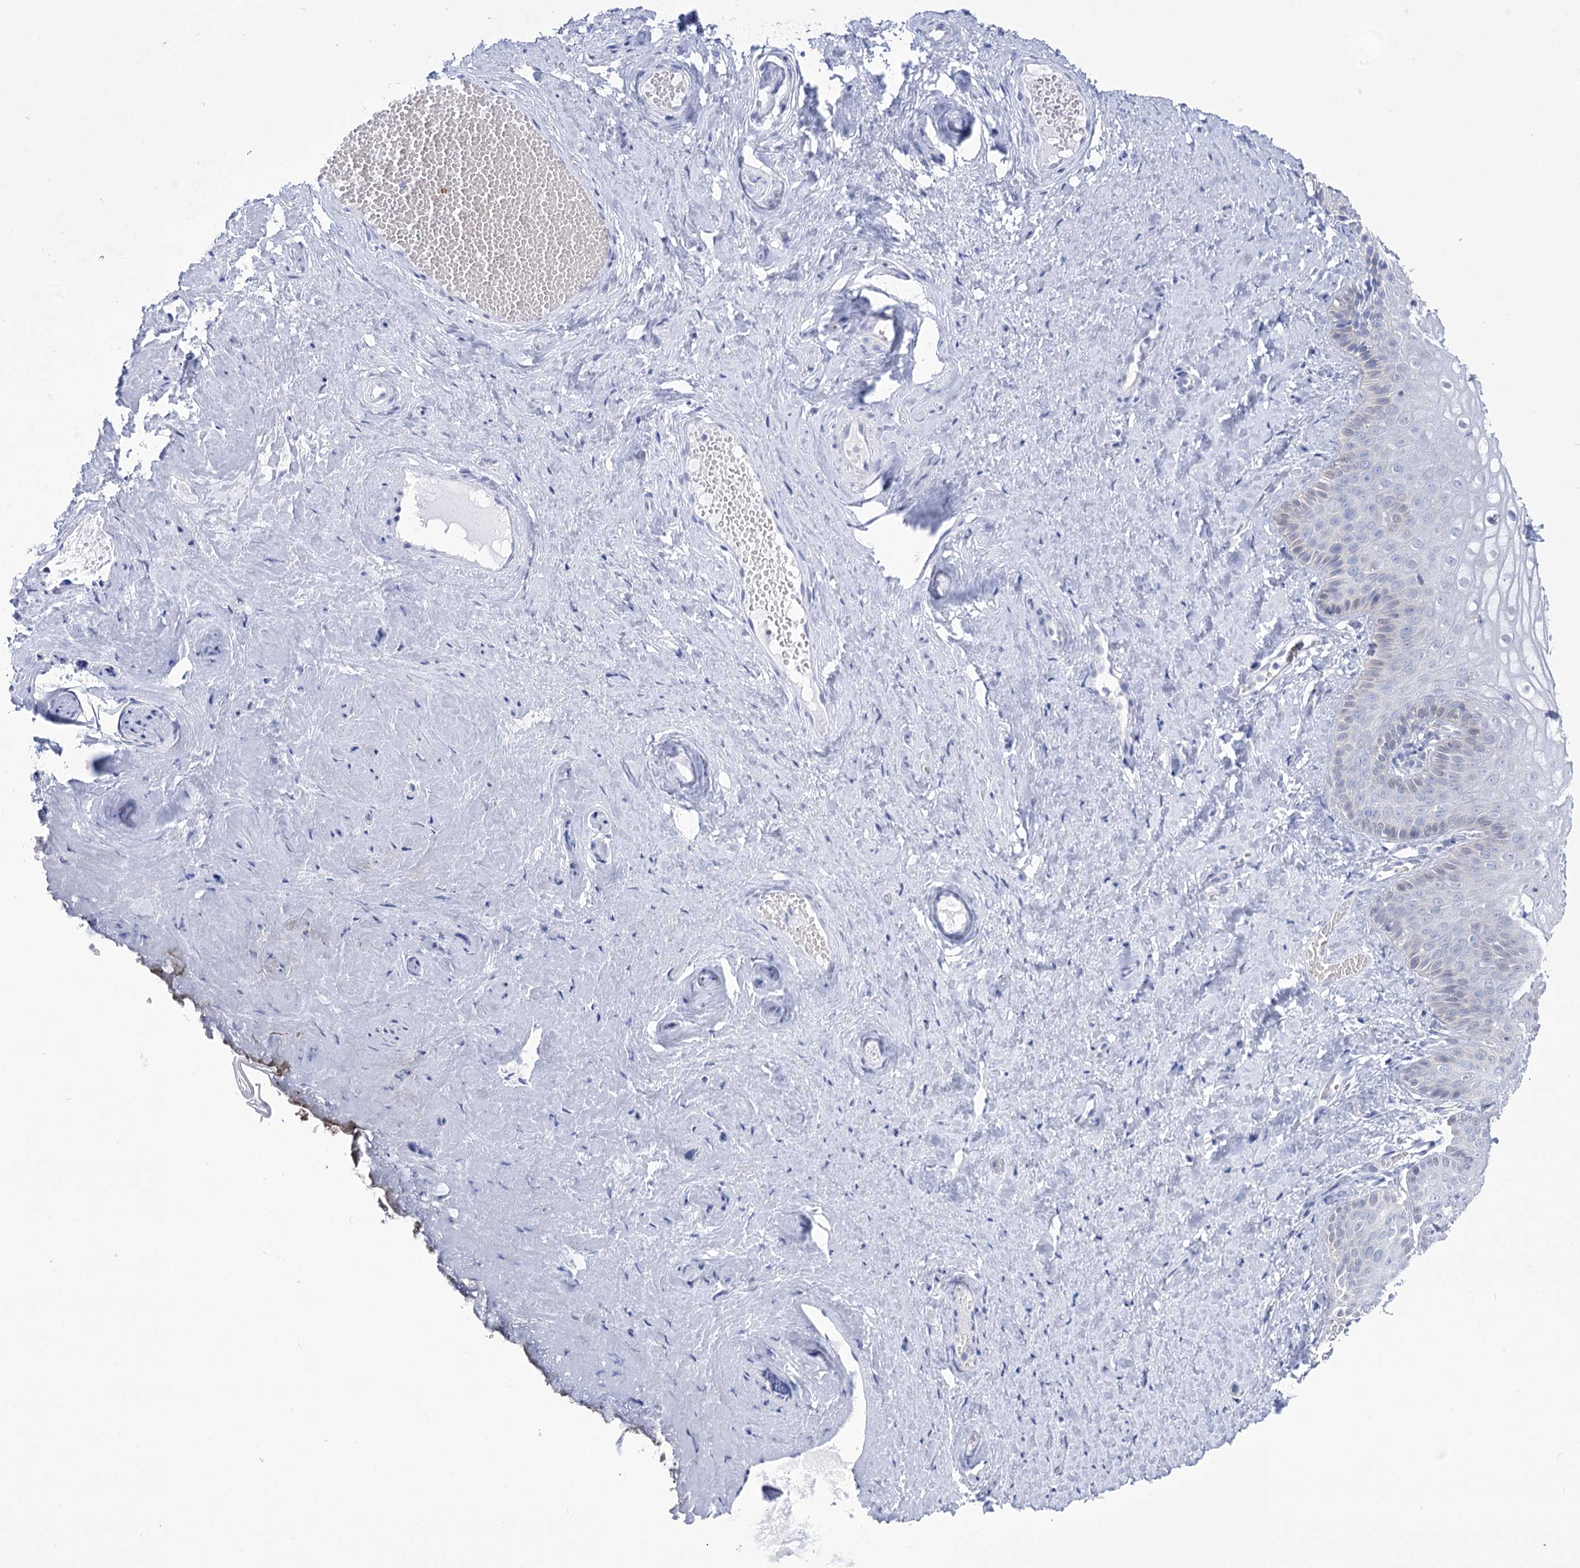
{"staining": {"intensity": "negative", "quantity": "none", "location": "none"}, "tissue": "vagina", "cell_type": "Squamous epithelial cells", "image_type": "normal", "snomed": [{"axis": "morphology", "description": "Normal tissue, NOS"}, {"axis": "topography", "description": "Vagina"}, {"axis": "topography", "description": "Cervix"}], "caption": "This is an IHC photomicrograph of normal human vagina. There is no expression in squamous epithelial cells.", "gene": "UBA6", "patient": {"sex": "female", "age": 40}}